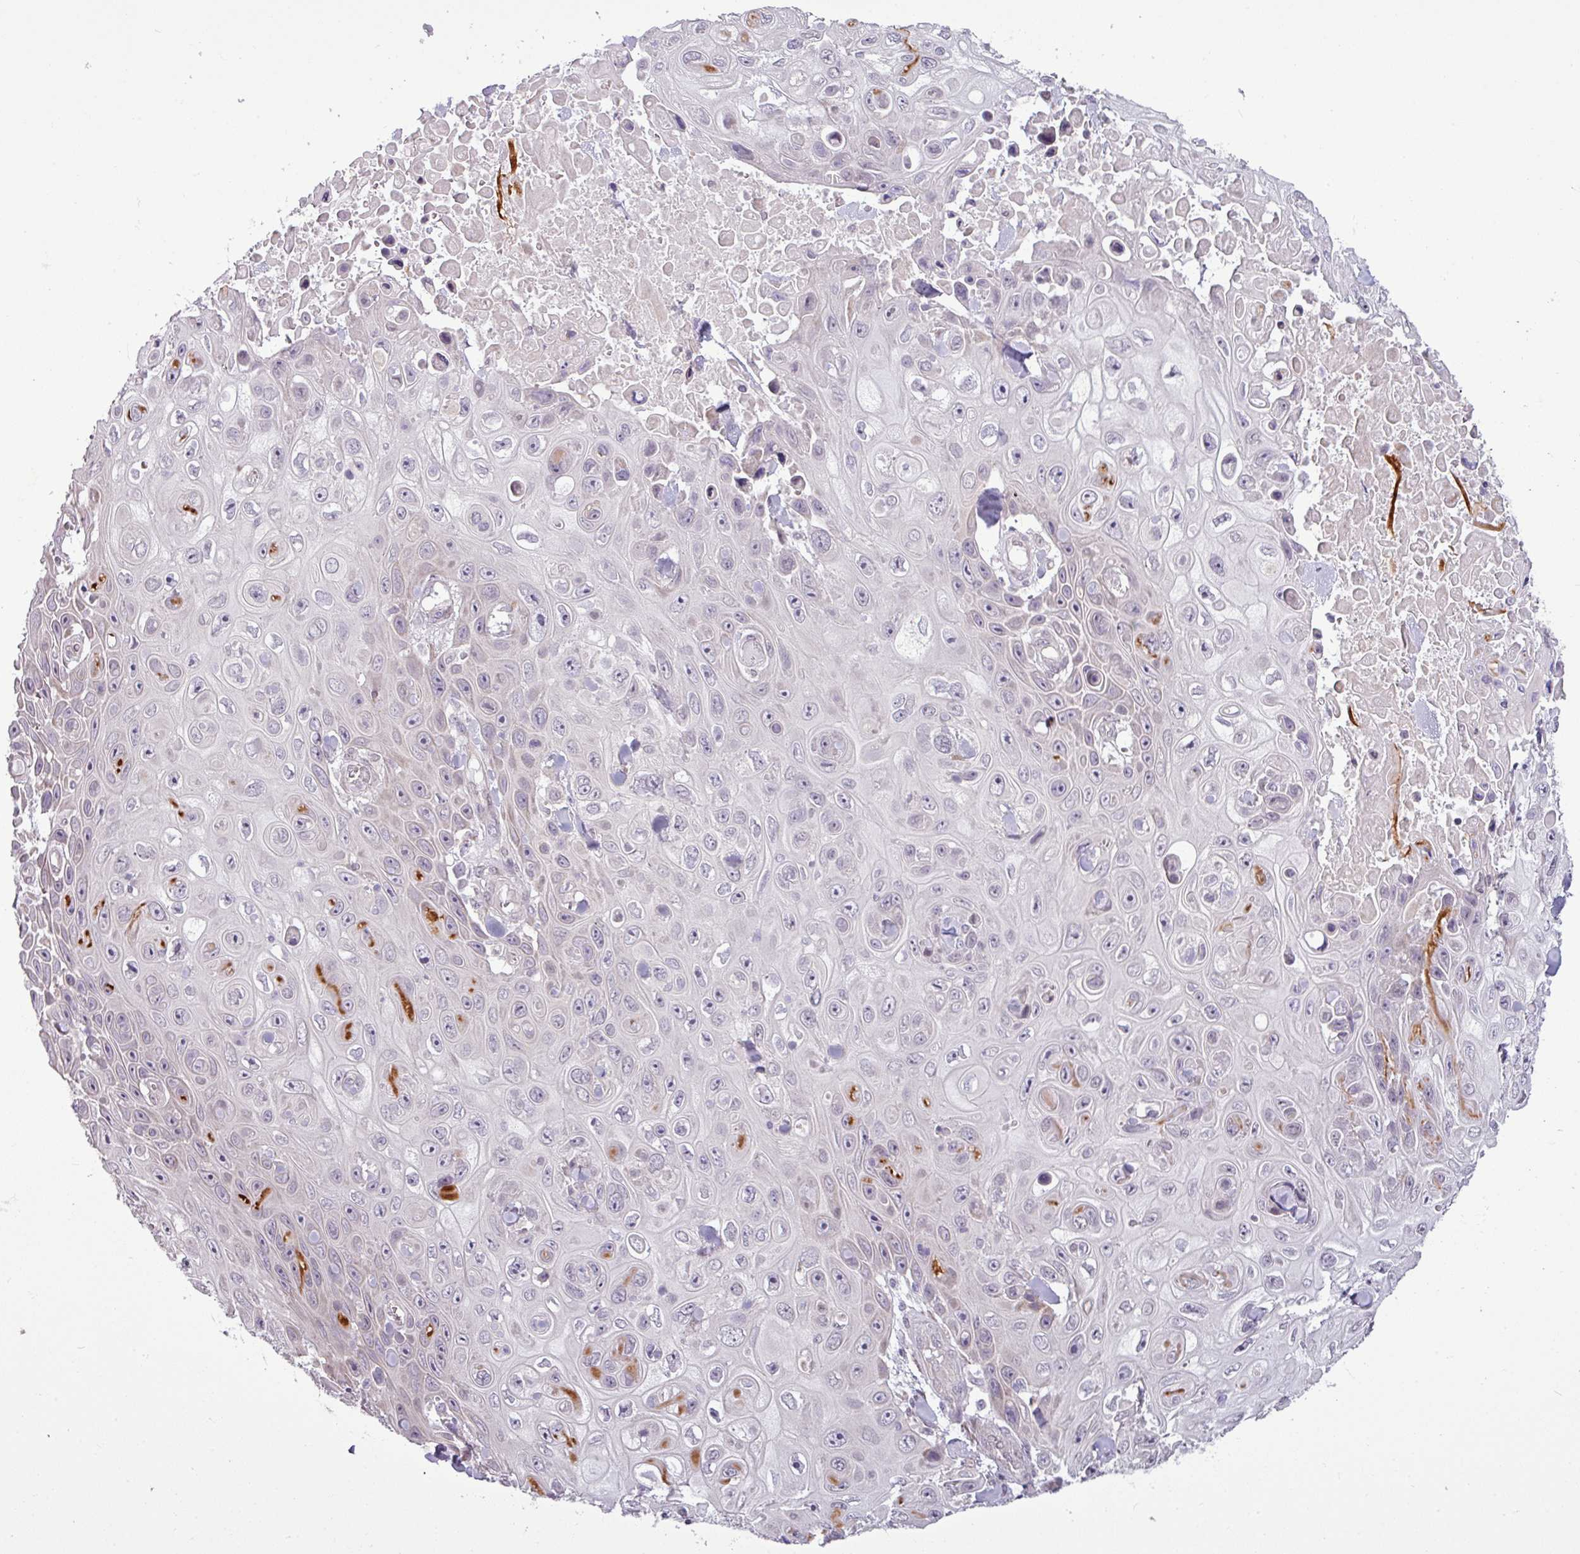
{"staining": {"intensity": "negative", "quantity": "none", "location": "none"}, "tissue": "skin cancer", "cell_type": "Tumor cells", "image_type": "cancer", "snomed": [{"axis": "morphology", "description": "Squamous cell carcinoma, NOS"}, {"axis": "topography", "description": "Skin"}], "caption": "Immunohistochemical staining of skin cancer shows no significant staining in tumor cells.", "gene": "GPT2", "patient": {"sex": "male", "age": 82}}